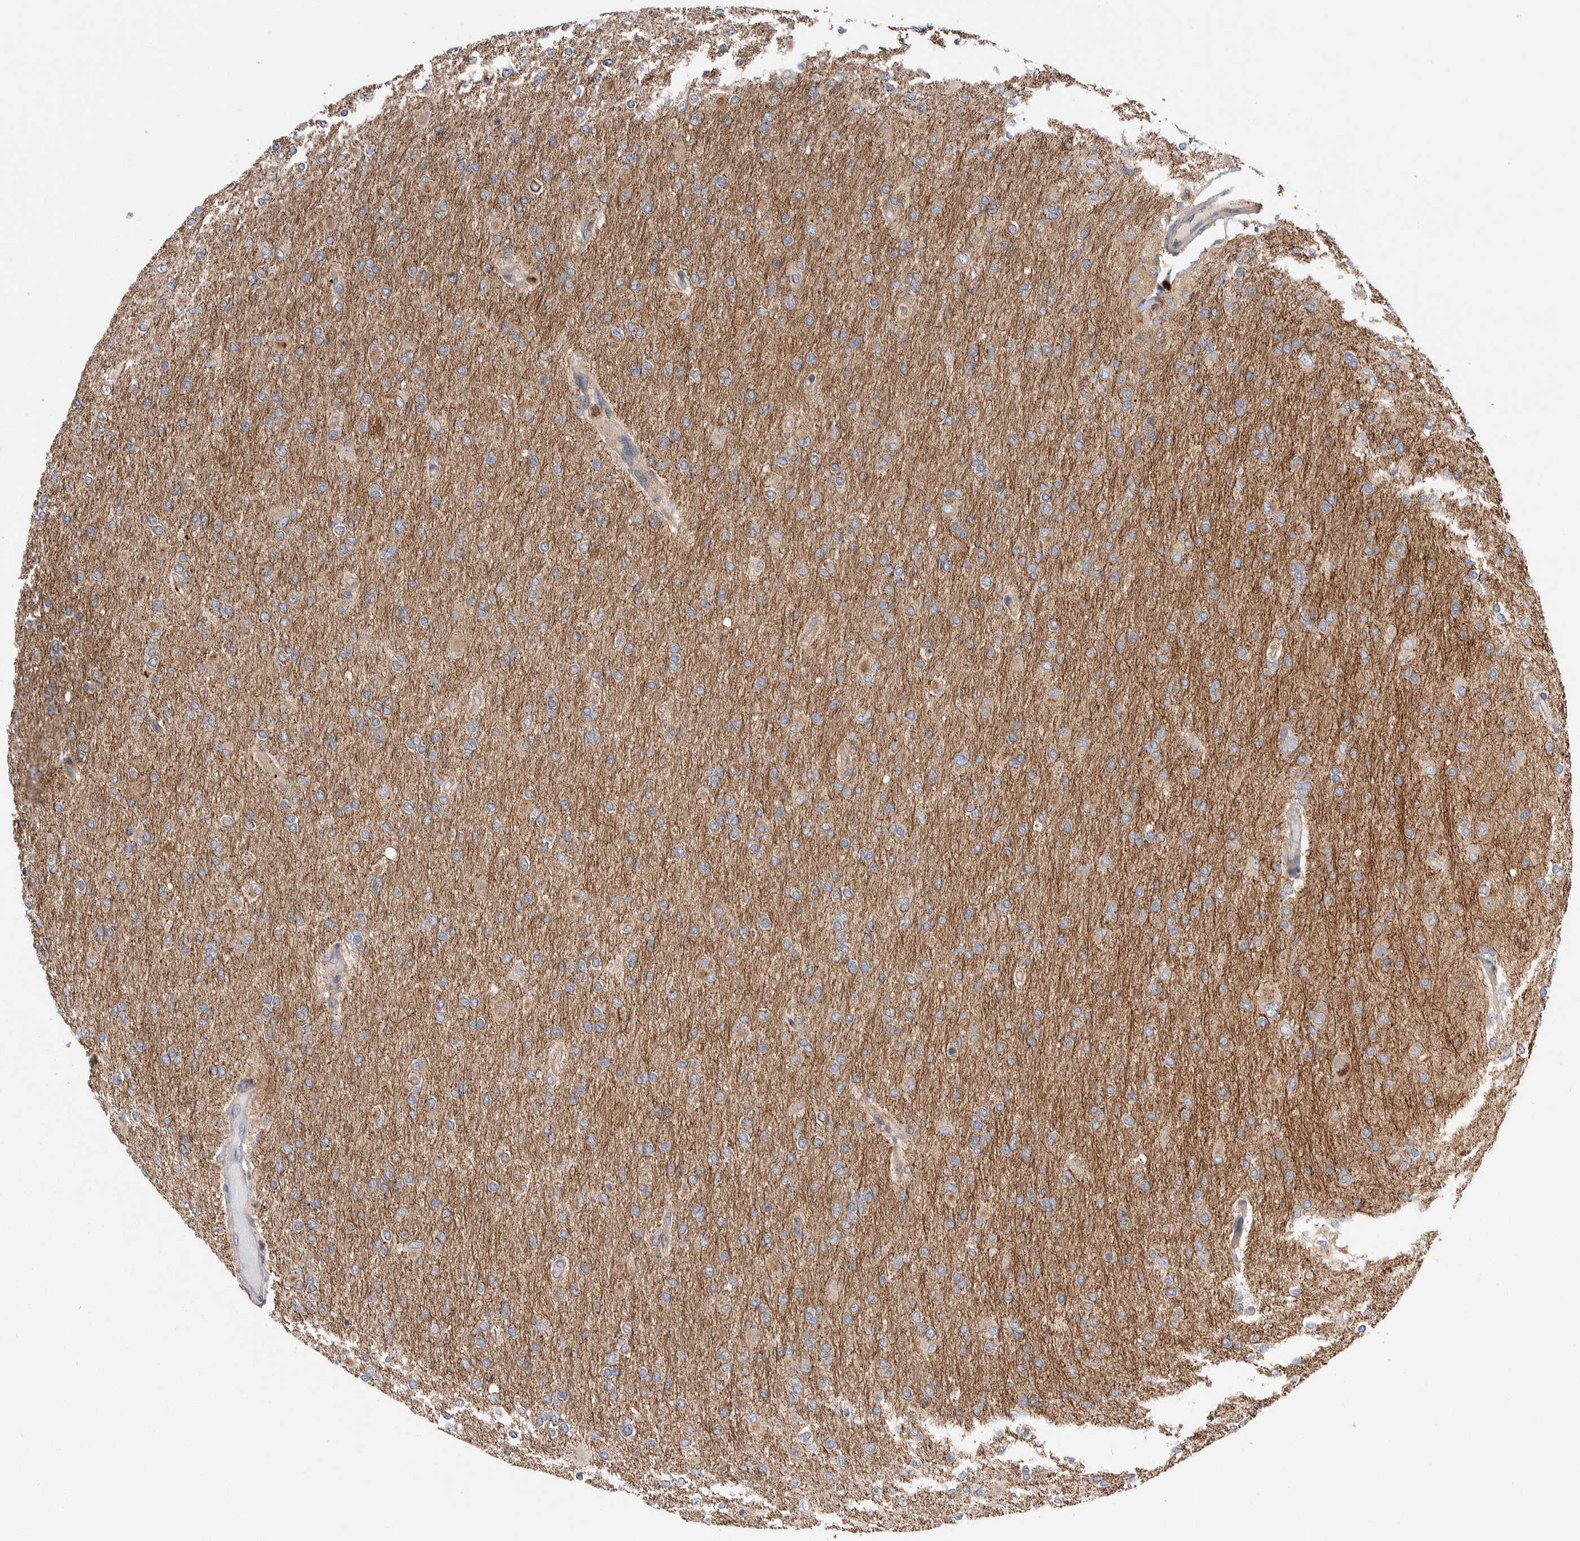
{"staining": {"intensity": "weak", "quantity": "<25%", "location": "cytoplasmic/membranous"}, "tissue": "glioma", "cell_type": "Tumor cells", "image_type": "cancer", "snomed": [{"axis": "morphology", "description": "Glioma, malignant, High grade"}, {"axis": "topography", "description": "Cerebral cortex"}], "caption": "There is no significant staining in tumor cells of malignant glioma (high-grade).", "gene": "SDCBP", "patient": {"sex": "female", "age": 36}}